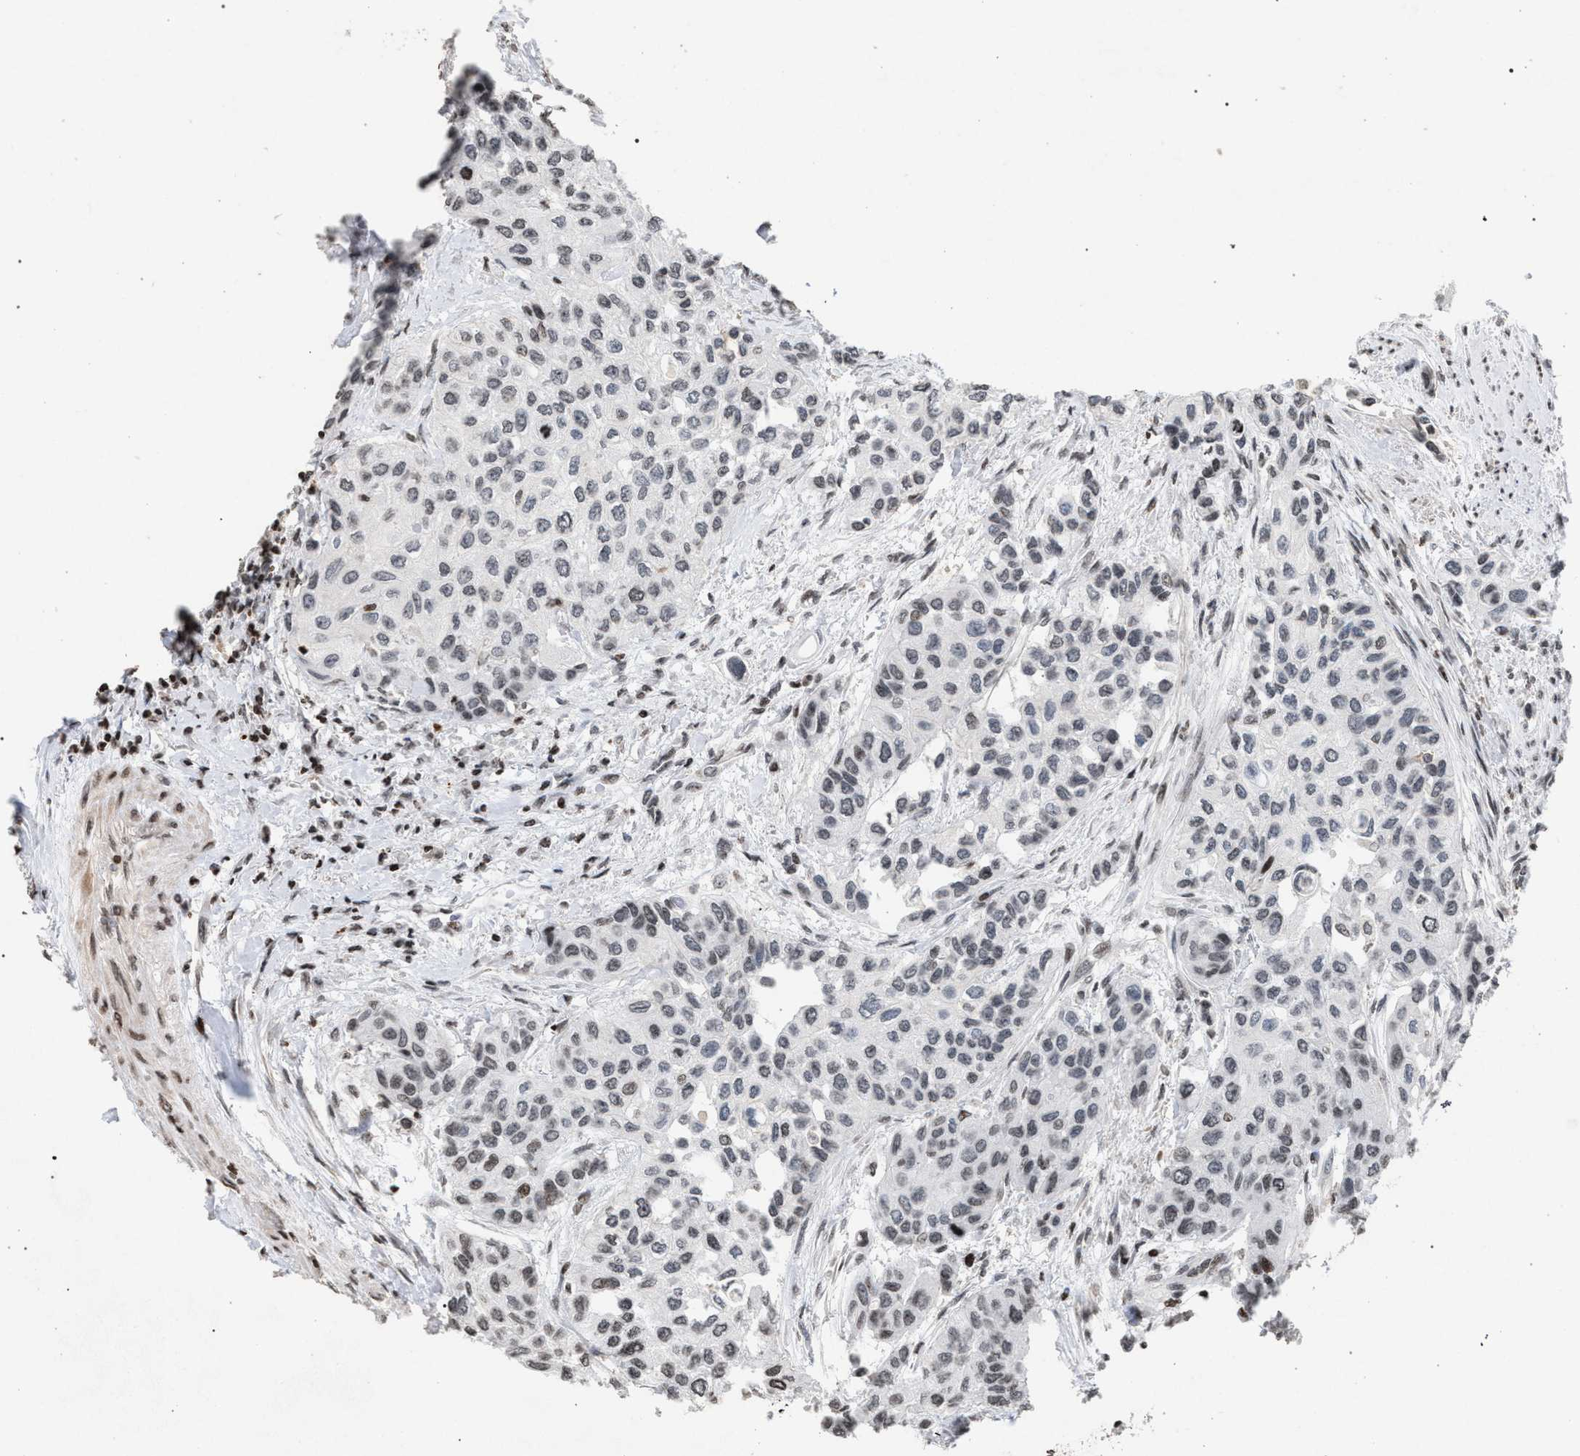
{"staining": {"intensity": "weak", "quantity": "<25%", "location": "nuclear"}, "tissue": "urothelial cancer", "cell_type": "Tumor cells", "image_type": "cancer", "snomed": [{"axis": "morphology", "description": "Urothelial carcinoma, High grade"}, {"axis": "topography", "description": "Urinary bladder"}], "caption": "The immunohistochemistry histopathology image has no significant positivity in tumor cells of urothelial cancer tissue.", "gene": "FOXD3", "patient": {"sex": "female", "age": 56}}